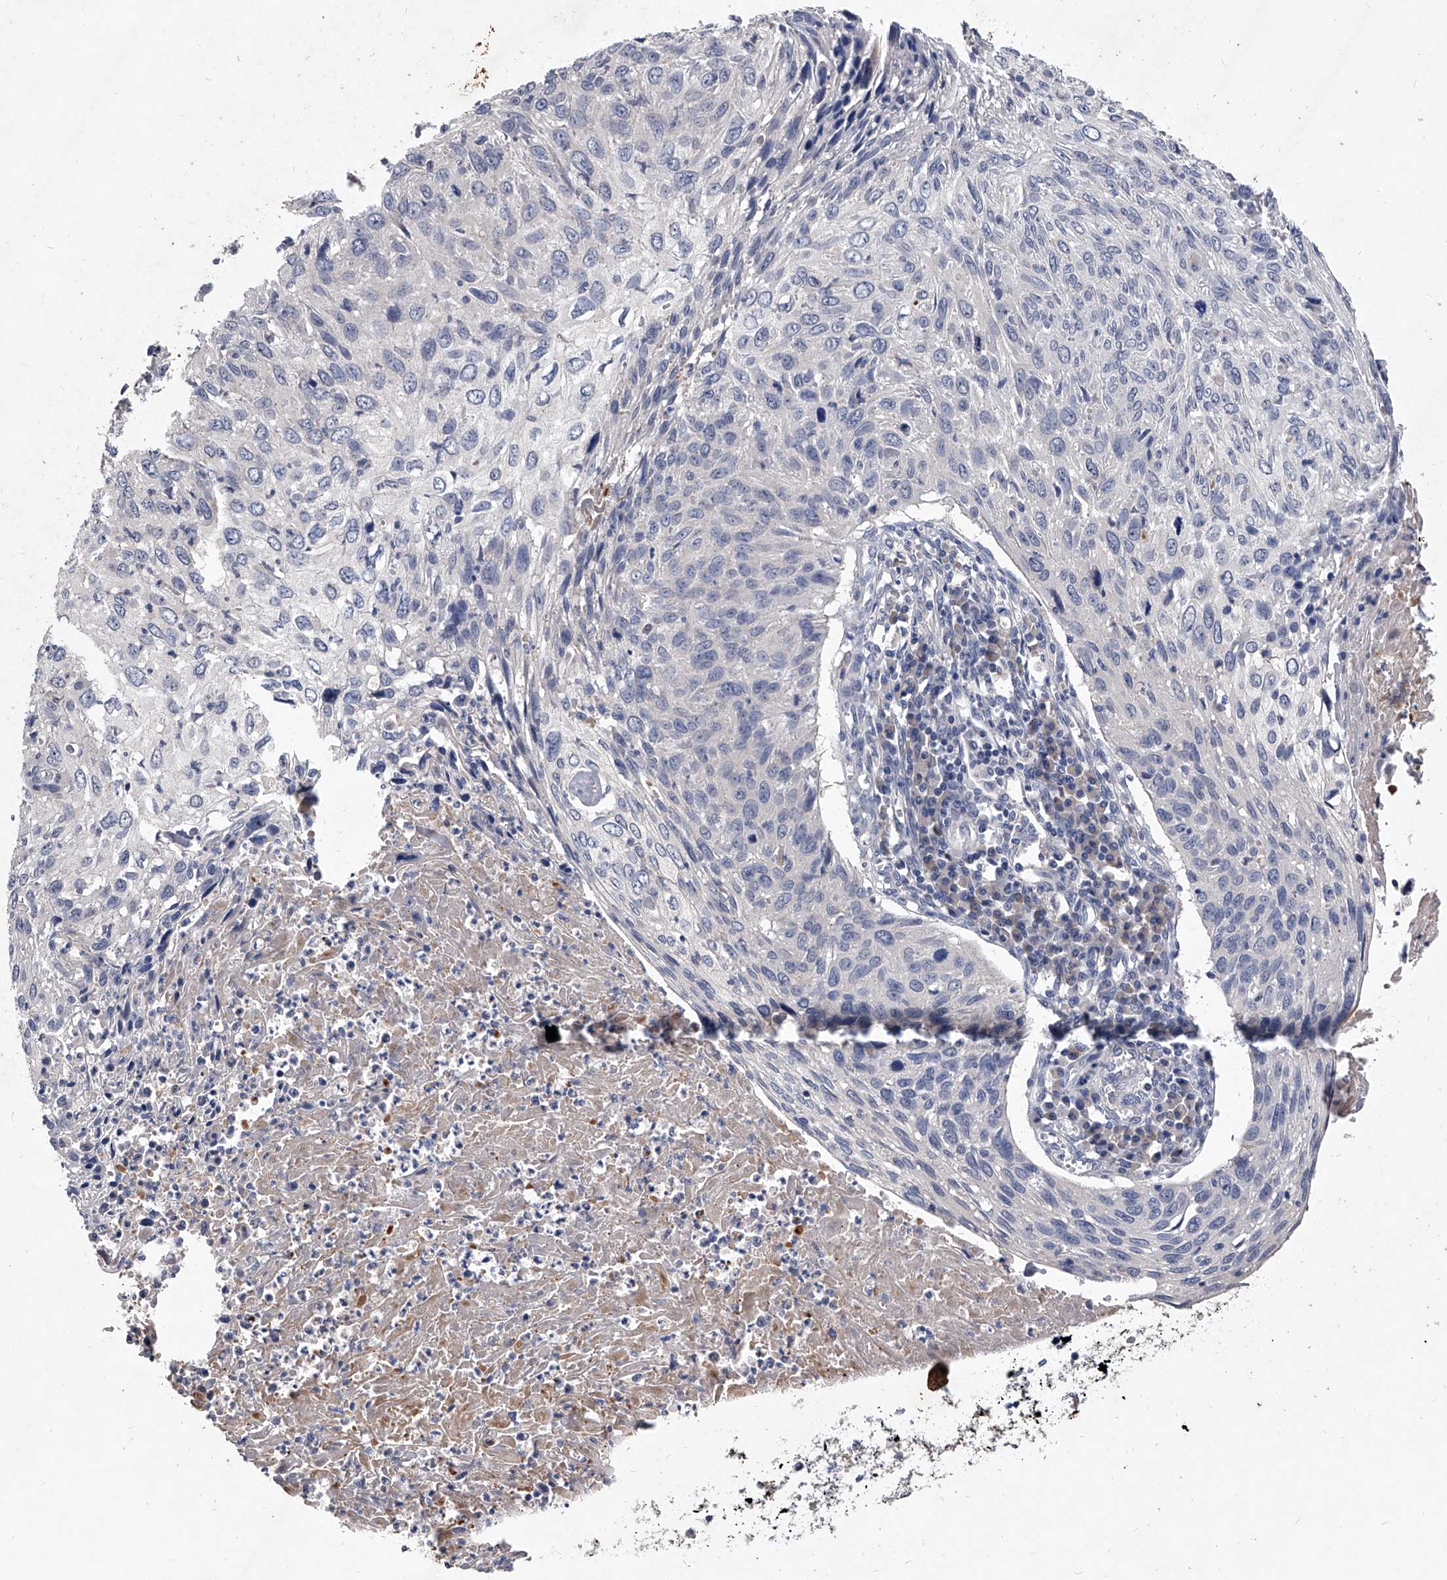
{"staining": {"intensity": "negative", "quantity": "none", "location": "none"}, "tissue": "cervical cancer", "cell_type": "Tumor cells", "image_type": "cancer", "snomed": [{"axis": "morphology", "description": "Squamous cell carcinoma, NOS"}, {"axis": "topography", "description": "Cervix"}], "caption": "Tumor cells are negative for protein expression in human cervical cancer.", "gene": "C5", "patient": {"sex": "female", "age": 51}}